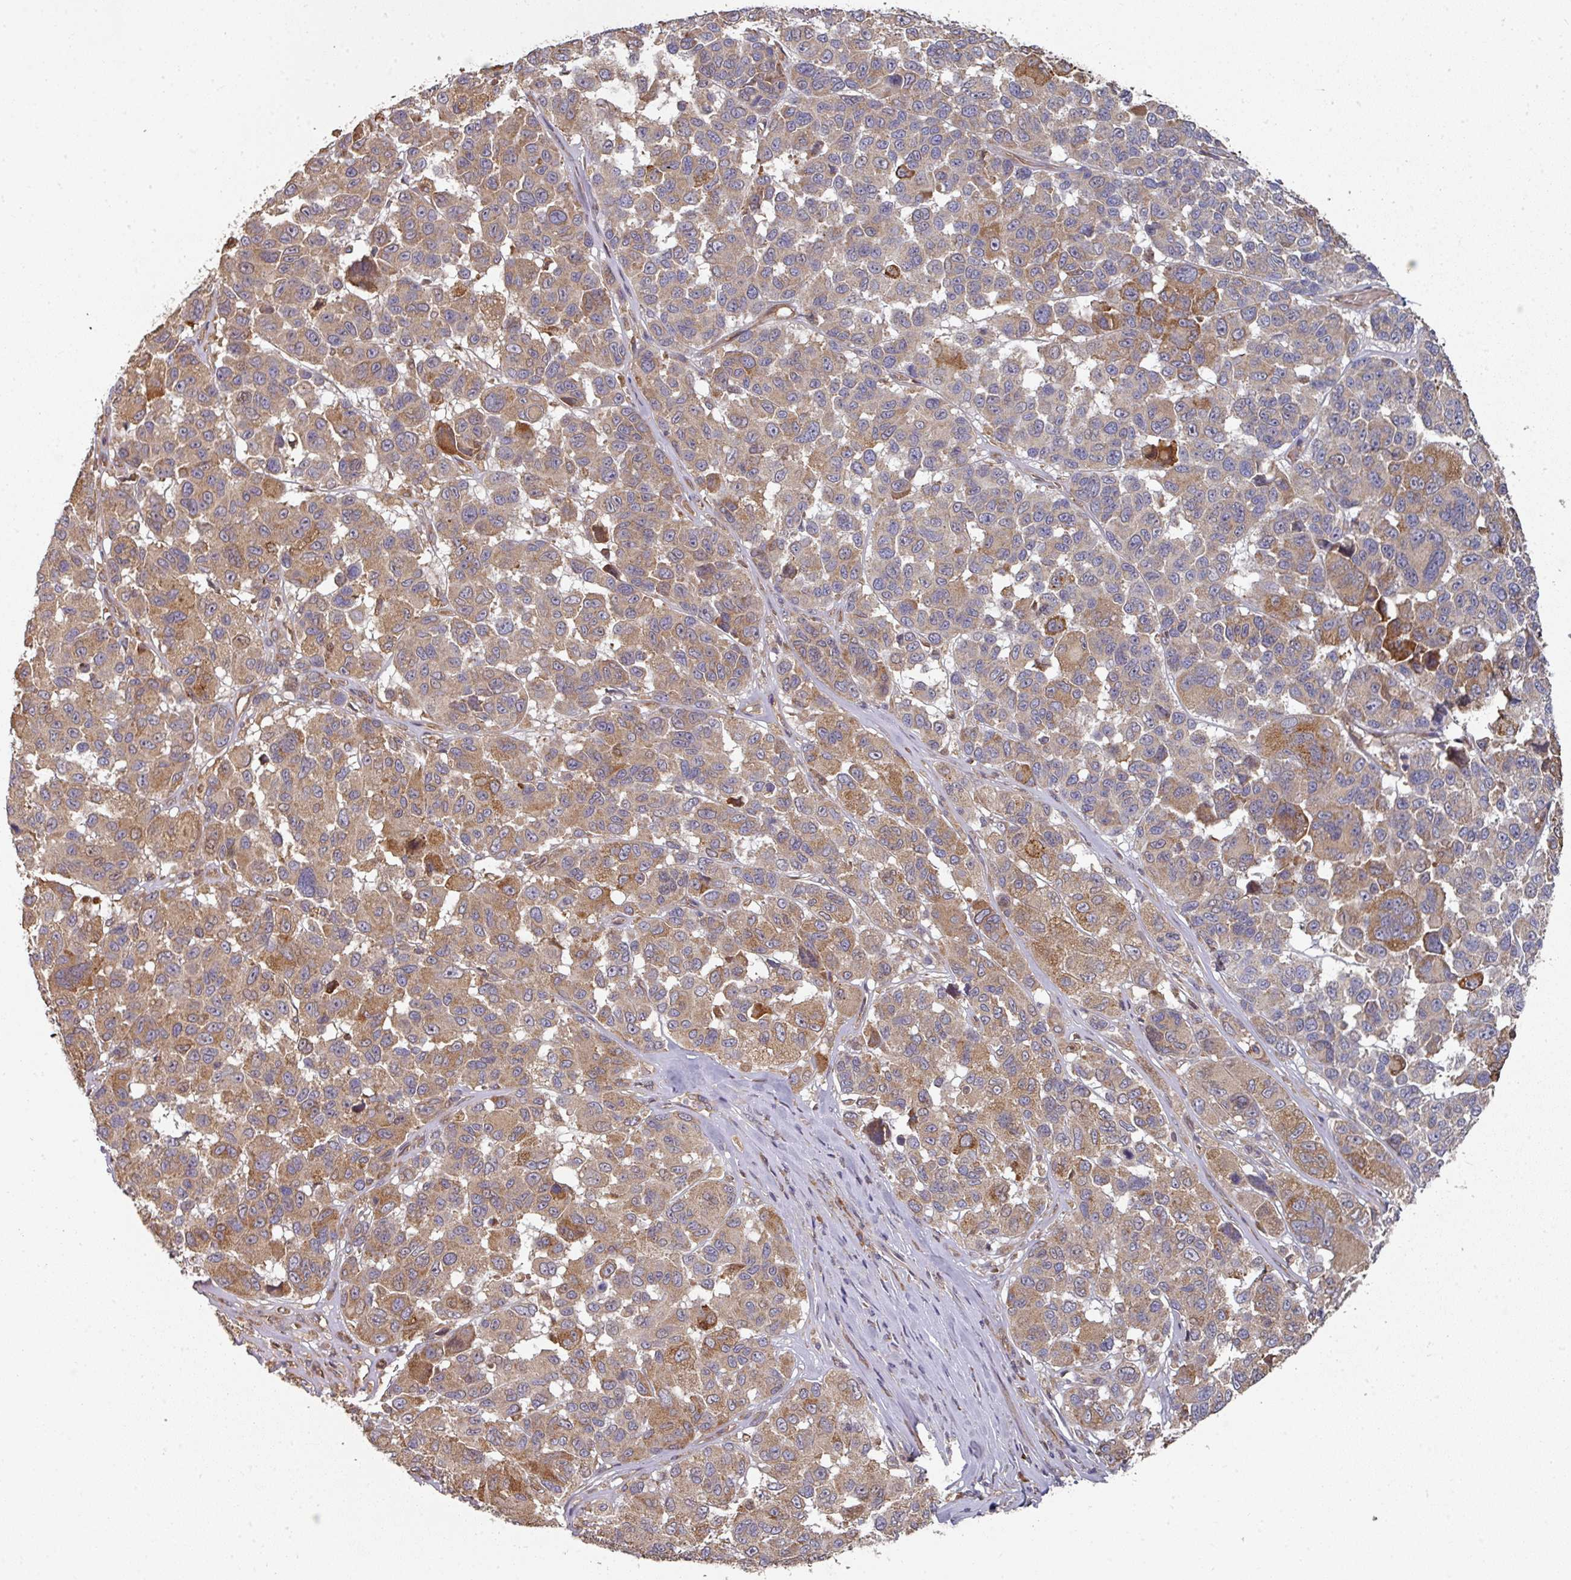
{"staining": {"intensity": "moderate", "quantity": ">75%", "location": "cytoplasmic/membranous"}, "tissue": "melanoma", "cell_type": "Tumor cells", "image_type": "cancer", "snomed": [{"axis": "morphology", "description": "Malignant melanoma, NOS"}, {"axis": "topography", "description": "Skin"}], "caption": "Malignant melanoma tissue shows moderate cytoplasmic/membranous staining in approximately >75% of tumor cells The staining was performed using DAB (3,3'-diaminobenzidine), with brown indicating positive protein expression. Nuclei are stained blue with hematoxylin.", "gene": "EDEM2", "patient": {"sex": "female", "age": 66}}